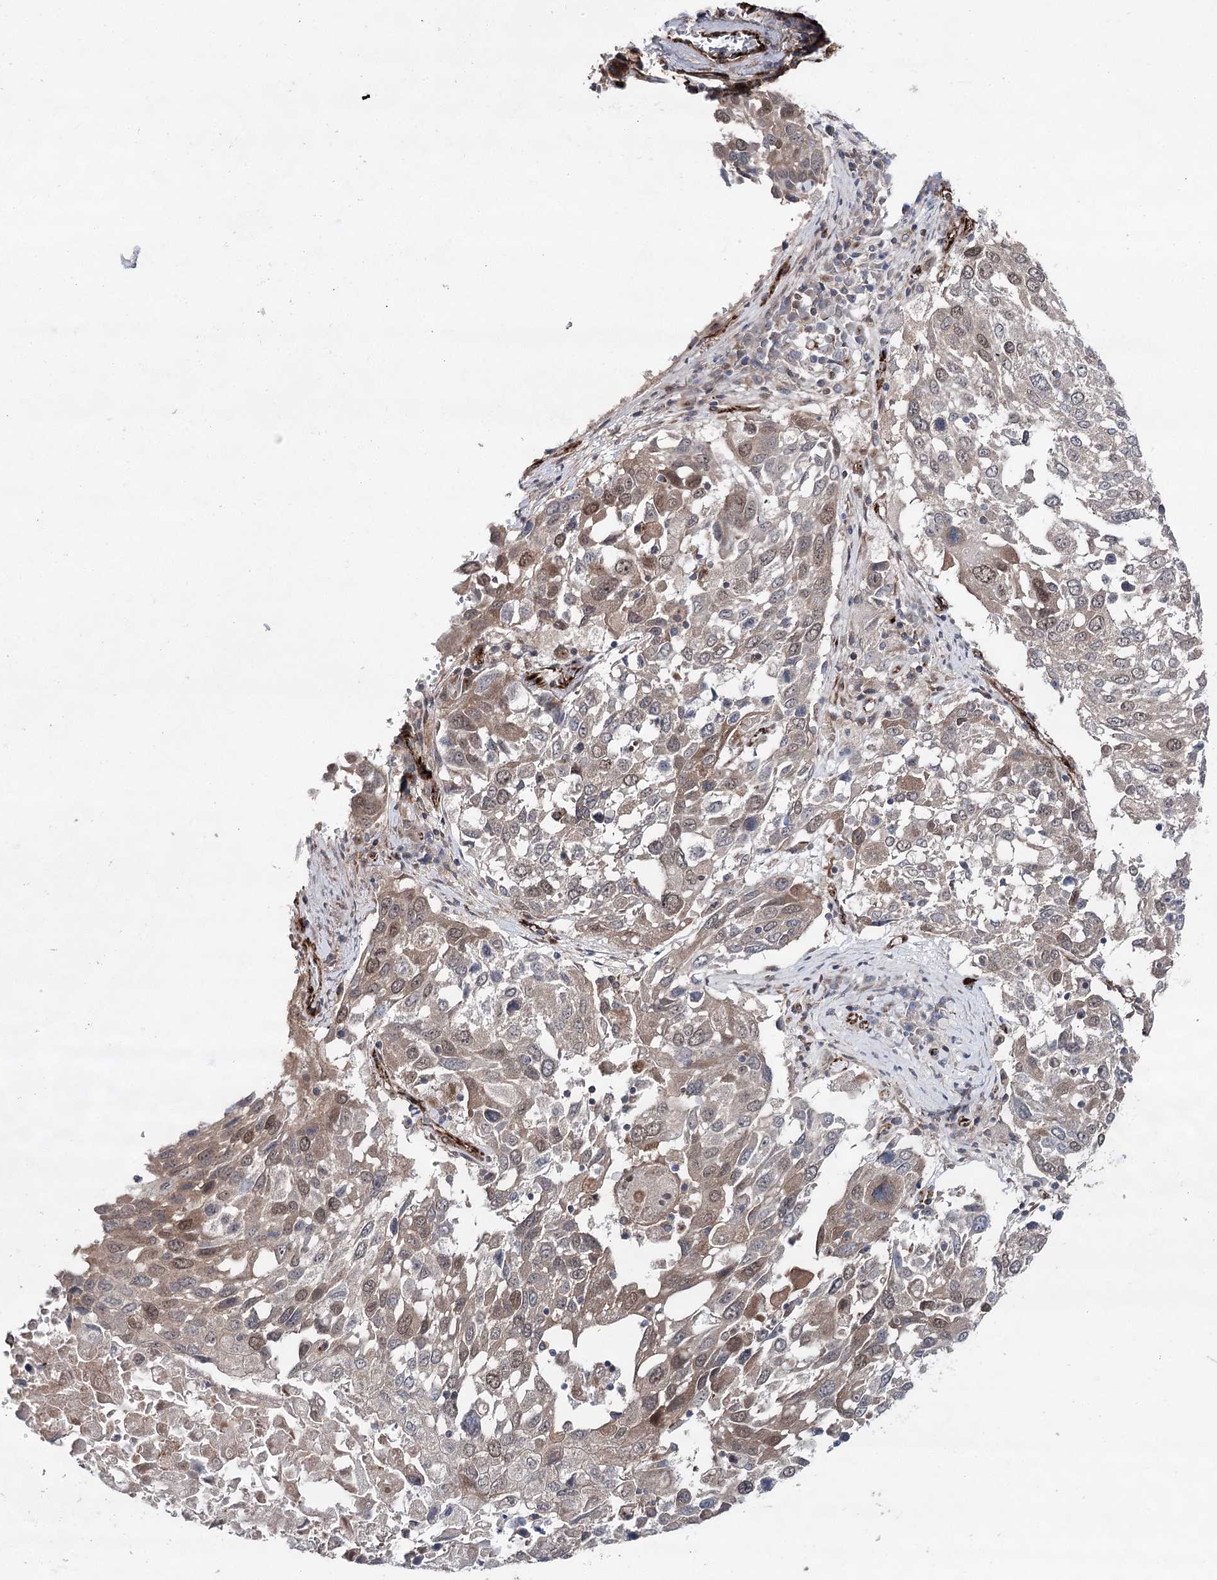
{"staining": {"intensity": "weak", "quantity": "25%-75%", "location": "cytoplasmic/membranous,nuclear"}, "tissue": "lung cancer", "cell_type": "Tumor cells", "image_type": "cancer", "snomed": [{"axis": "morphology", "description": "Squamous cell carcinoma, NOS"}, {"axis": "topography", "description": "Lung"}], "caption": "High-magnification brightfield microscopy of lung cancer stained with DAB (brown) and counterstained with hematoxylin (blue). tumor cells exhibit weak cytoplasmic/membranous and nuclear positivity is appreciated in approximately25%-75% of cells. (DAB (3,3'-diaminobenzidine) IHC with brightfield microscopy, high magnification).", "gene": "MIB1", "patient": {"sex": "male", "age": 65}}